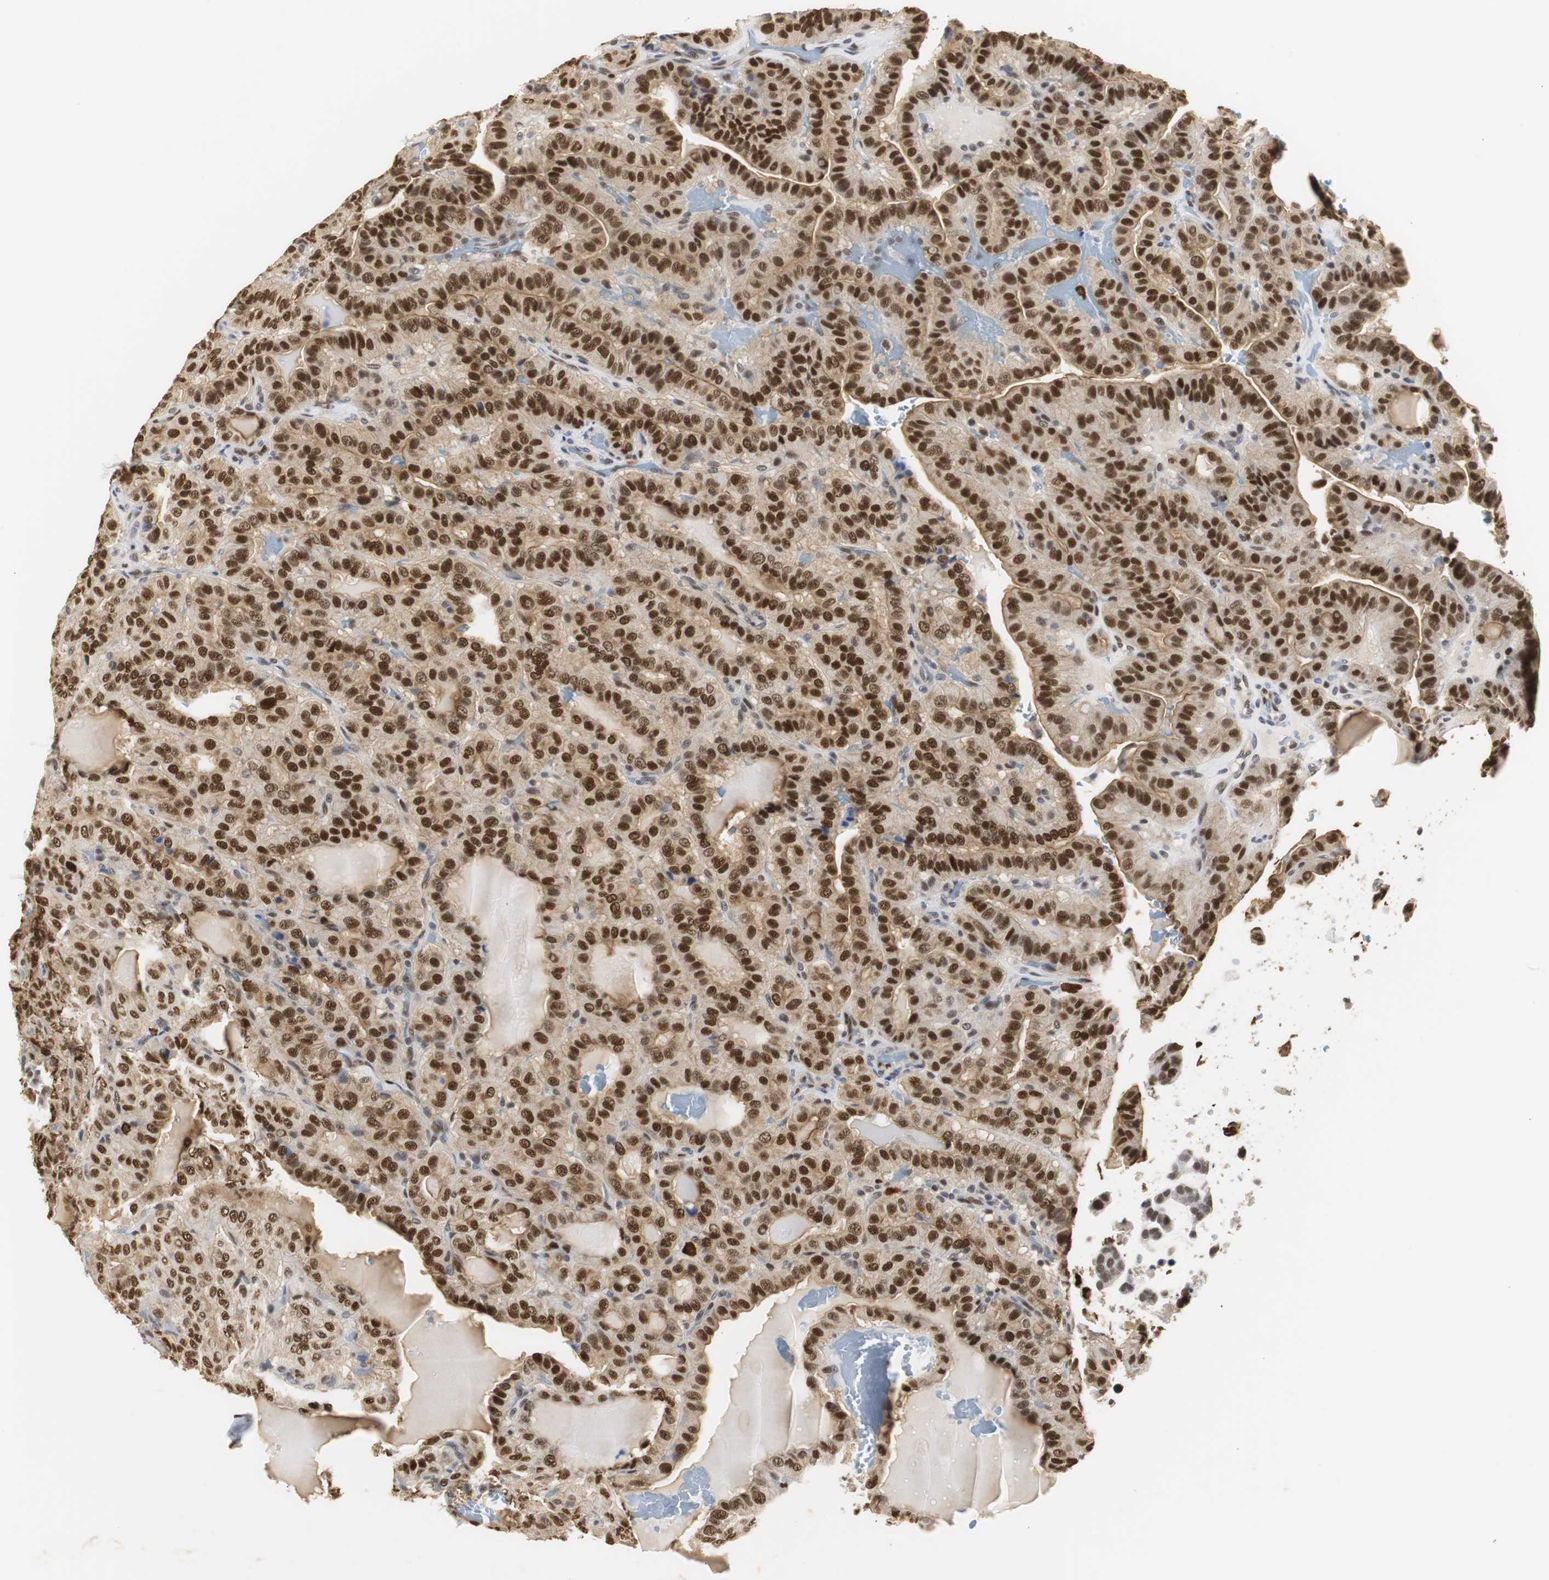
{"staining": {"intensity": "strong", "quantity": ">75%", "location": "cytoplasmic/membranous,nuclear"}, "tissue": "thyroid cancer", "cell_type": "Tumor cells", "image_type": "cancer", "snomed": [{"axis": "morphology", "description": "Papillary adenocarcinoma, NOS"}, {"axis": "topography", "description": "Thyroid gland"}], "caption": "Human thyroid papillary adenocarcinoma stained with a protein marker demonstrates strong staining in tumor cells.", "gene": "ZFC3H1", "patient": {"sex": "male", "age": 77}}